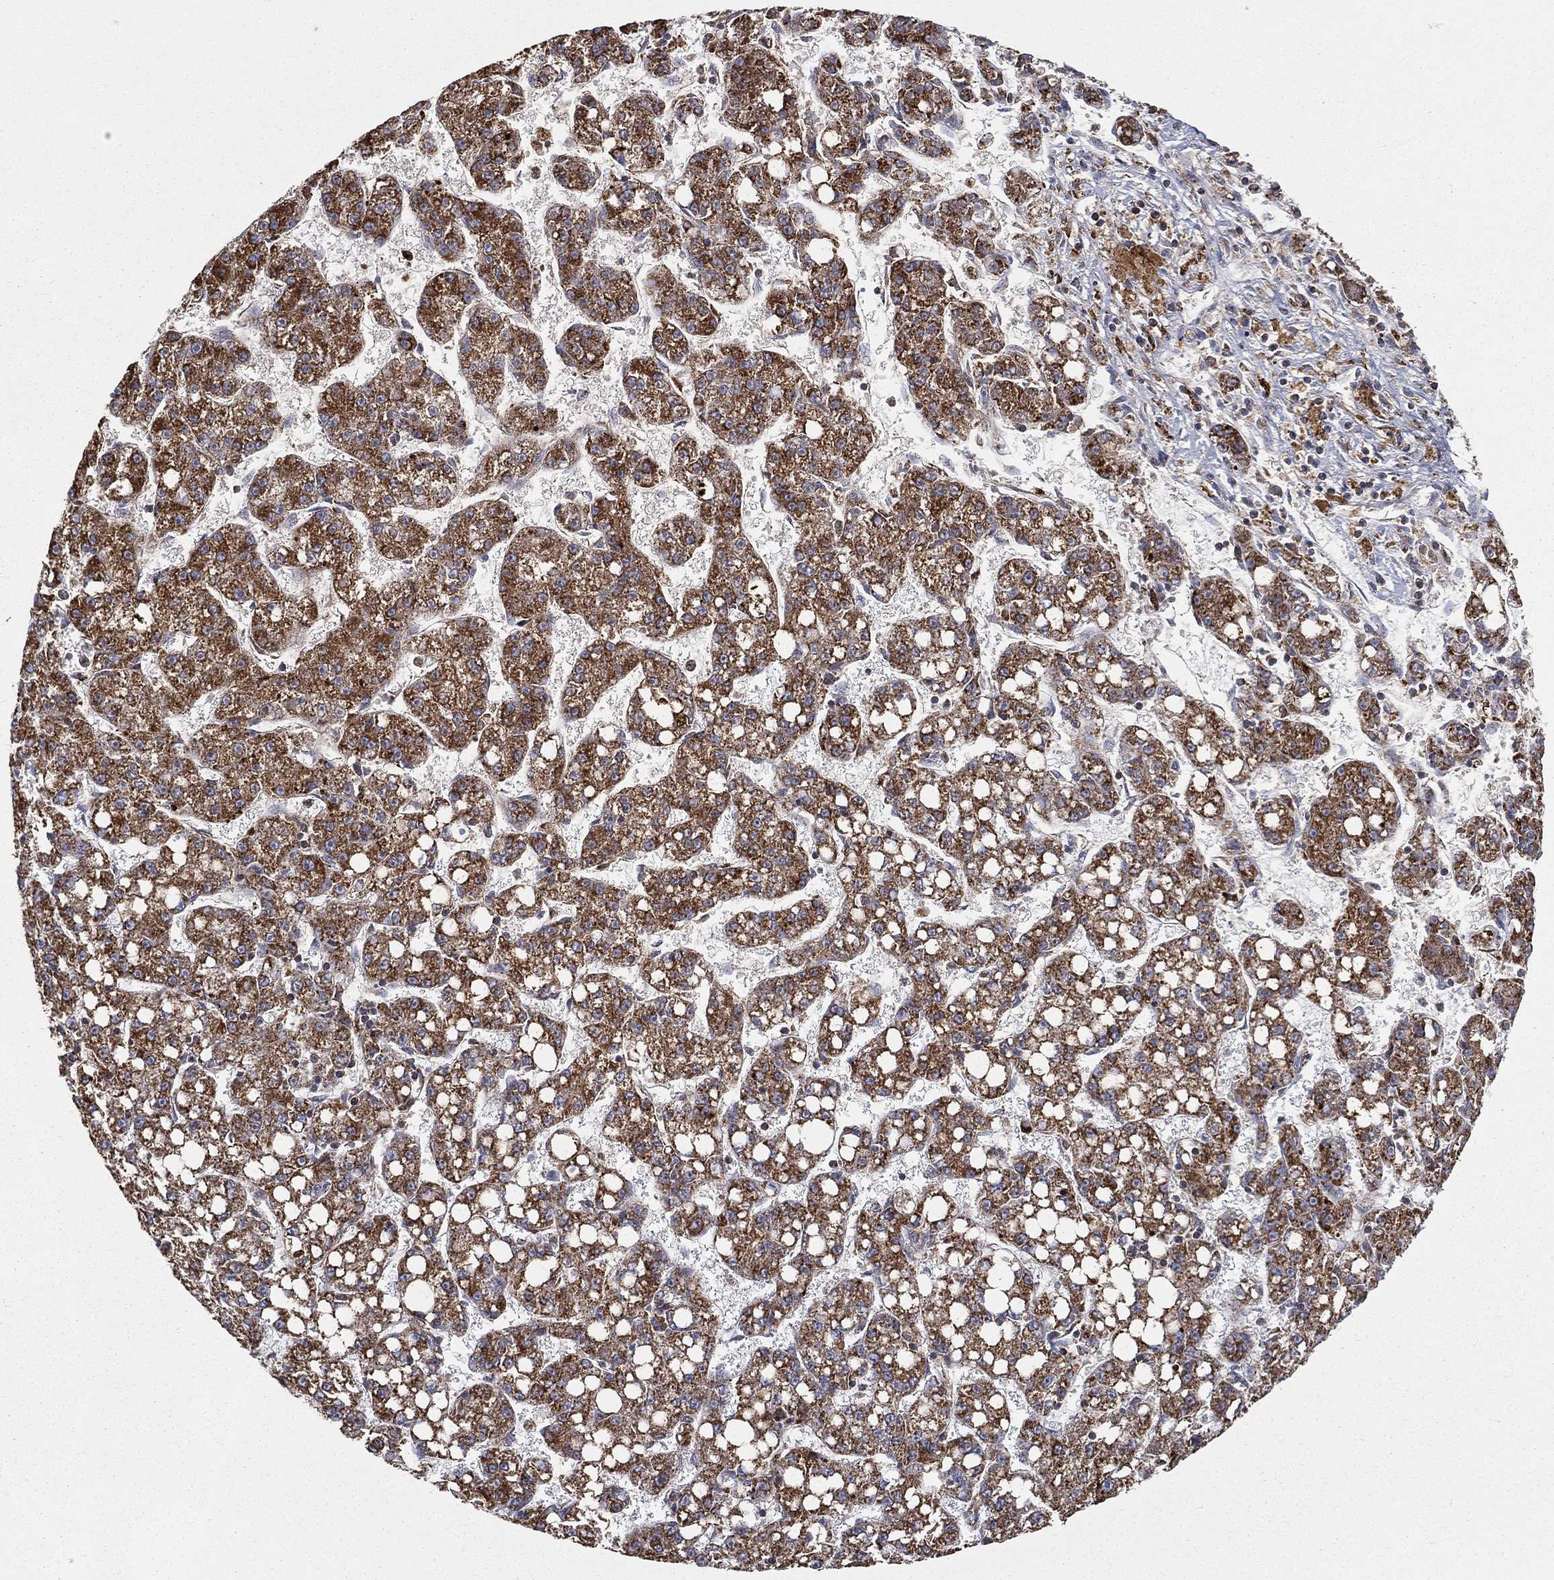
{"staining": {"intensity": "strong", "quantity": "25%-75%", "location": "cytoplasmic/membranous"}, "tissue": "liver cancer", "cell_type": "Tumor cells", "image_type": "cancer", "snomed": [{"axis": "morphology", "description": "Carcinoma, Hepatocellular, NOS"}, {"axis": "topography", "description": "Liver"}], "caption": "This micrograph demonstrates hepatocellular carcinoma (liver) stained with immunohistochemistry (IHC) to label a protein in brown. The cytoplasmic/membranous of tumor cells show strong positivity for the protein. Nuclei are counter-stained blue.", "gene": "RIN3", "patient": {"sex": "female", "age": 65}}